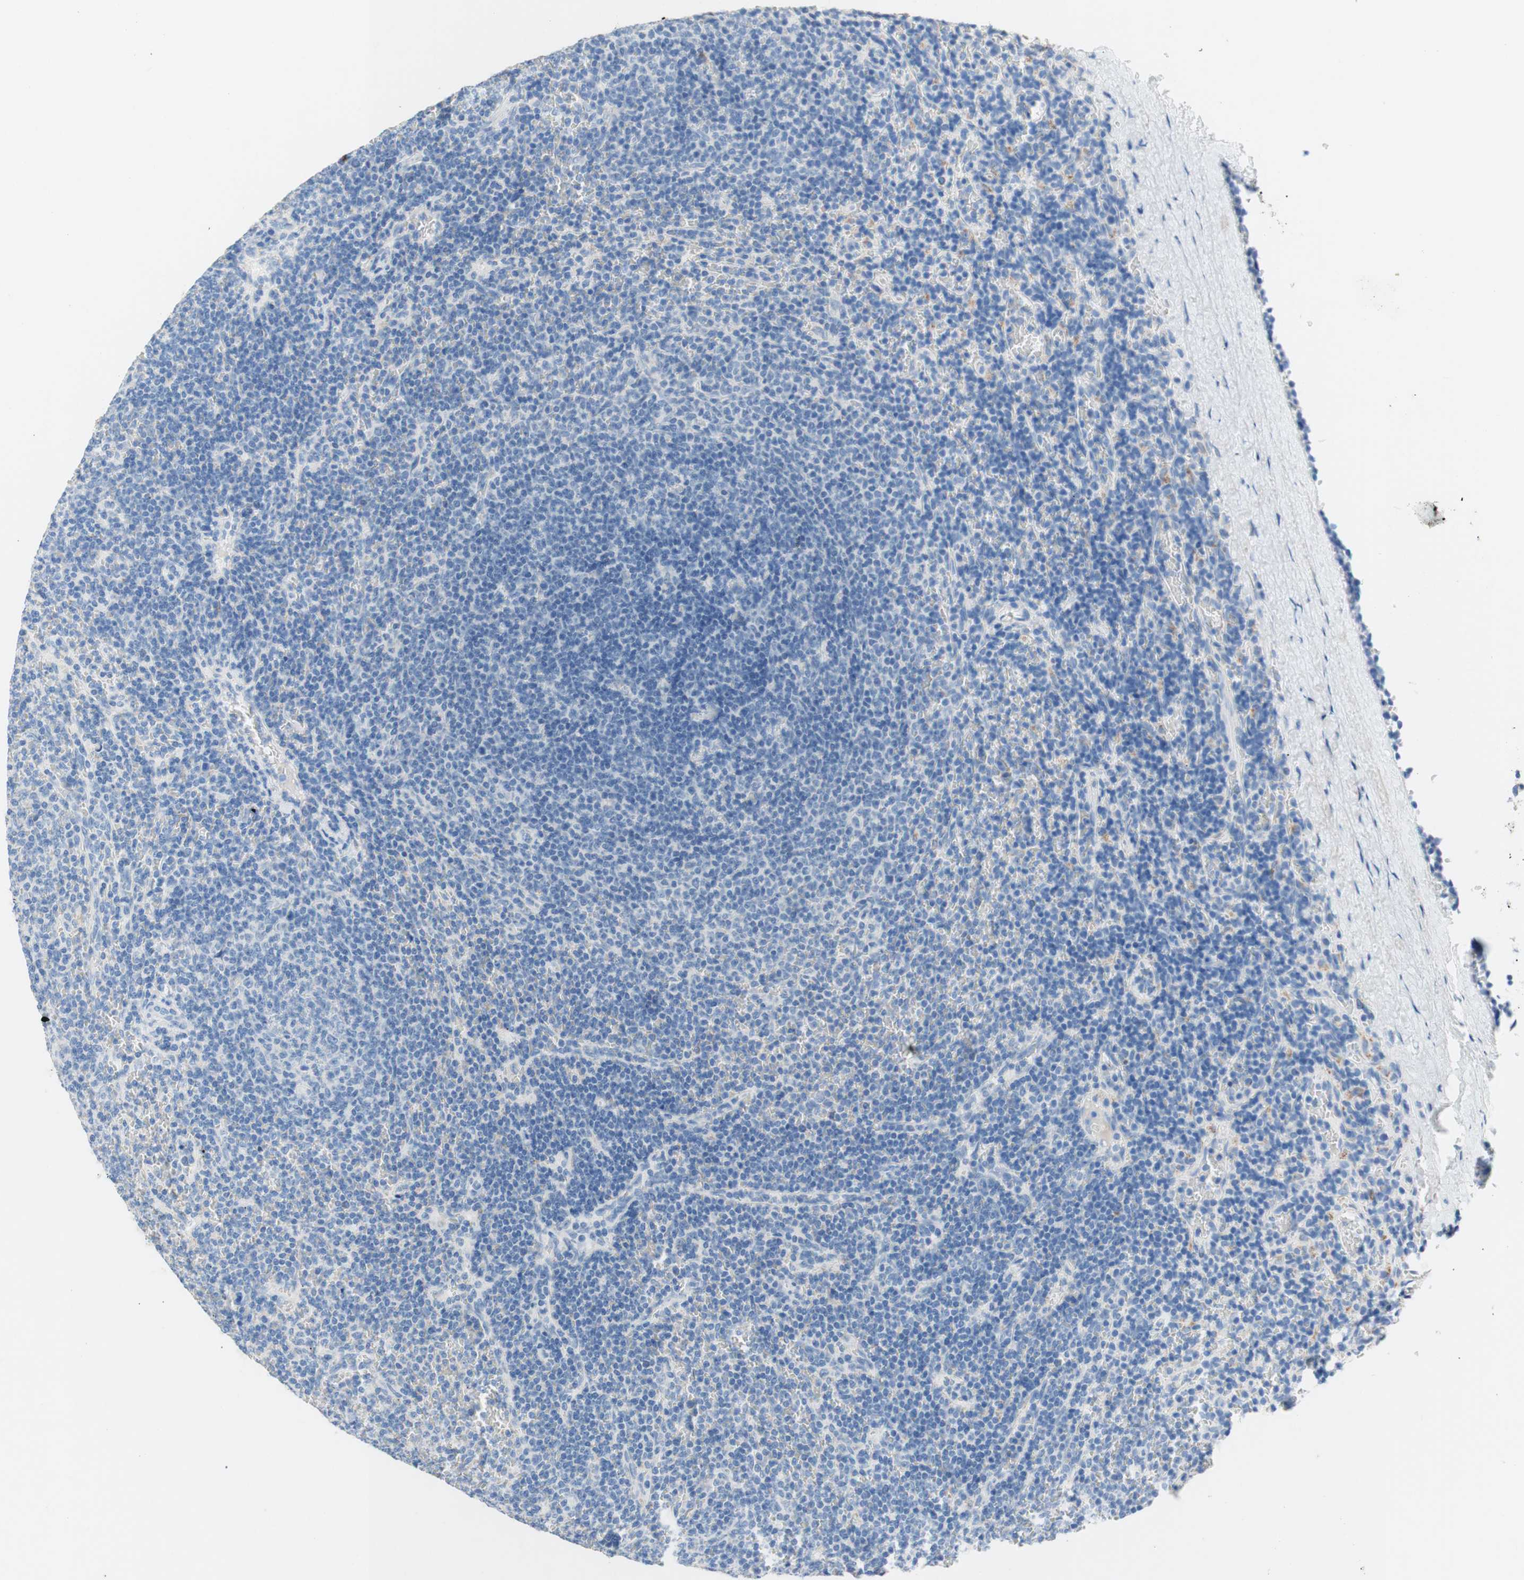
{"staining": {"intensity": "negative", "quantity": "none", "location": "none"}, "tissue": "lymphoma", "cell_type": "Tumor cells", "image_type": "cancer", "snomed": [{"axis": "morphology", "description": "Malignant lymphoma, non-Hodgkin's type, Low grade"}, {"axis": "topography", "description": "Spleen"}], "caption": "This is a histopathology image of immunohistochemistry staining of lymphoma, which shows no expression in tumor cells.", "gene": "POLR2J3", "patient": {"sex": "female", "age": 50}}